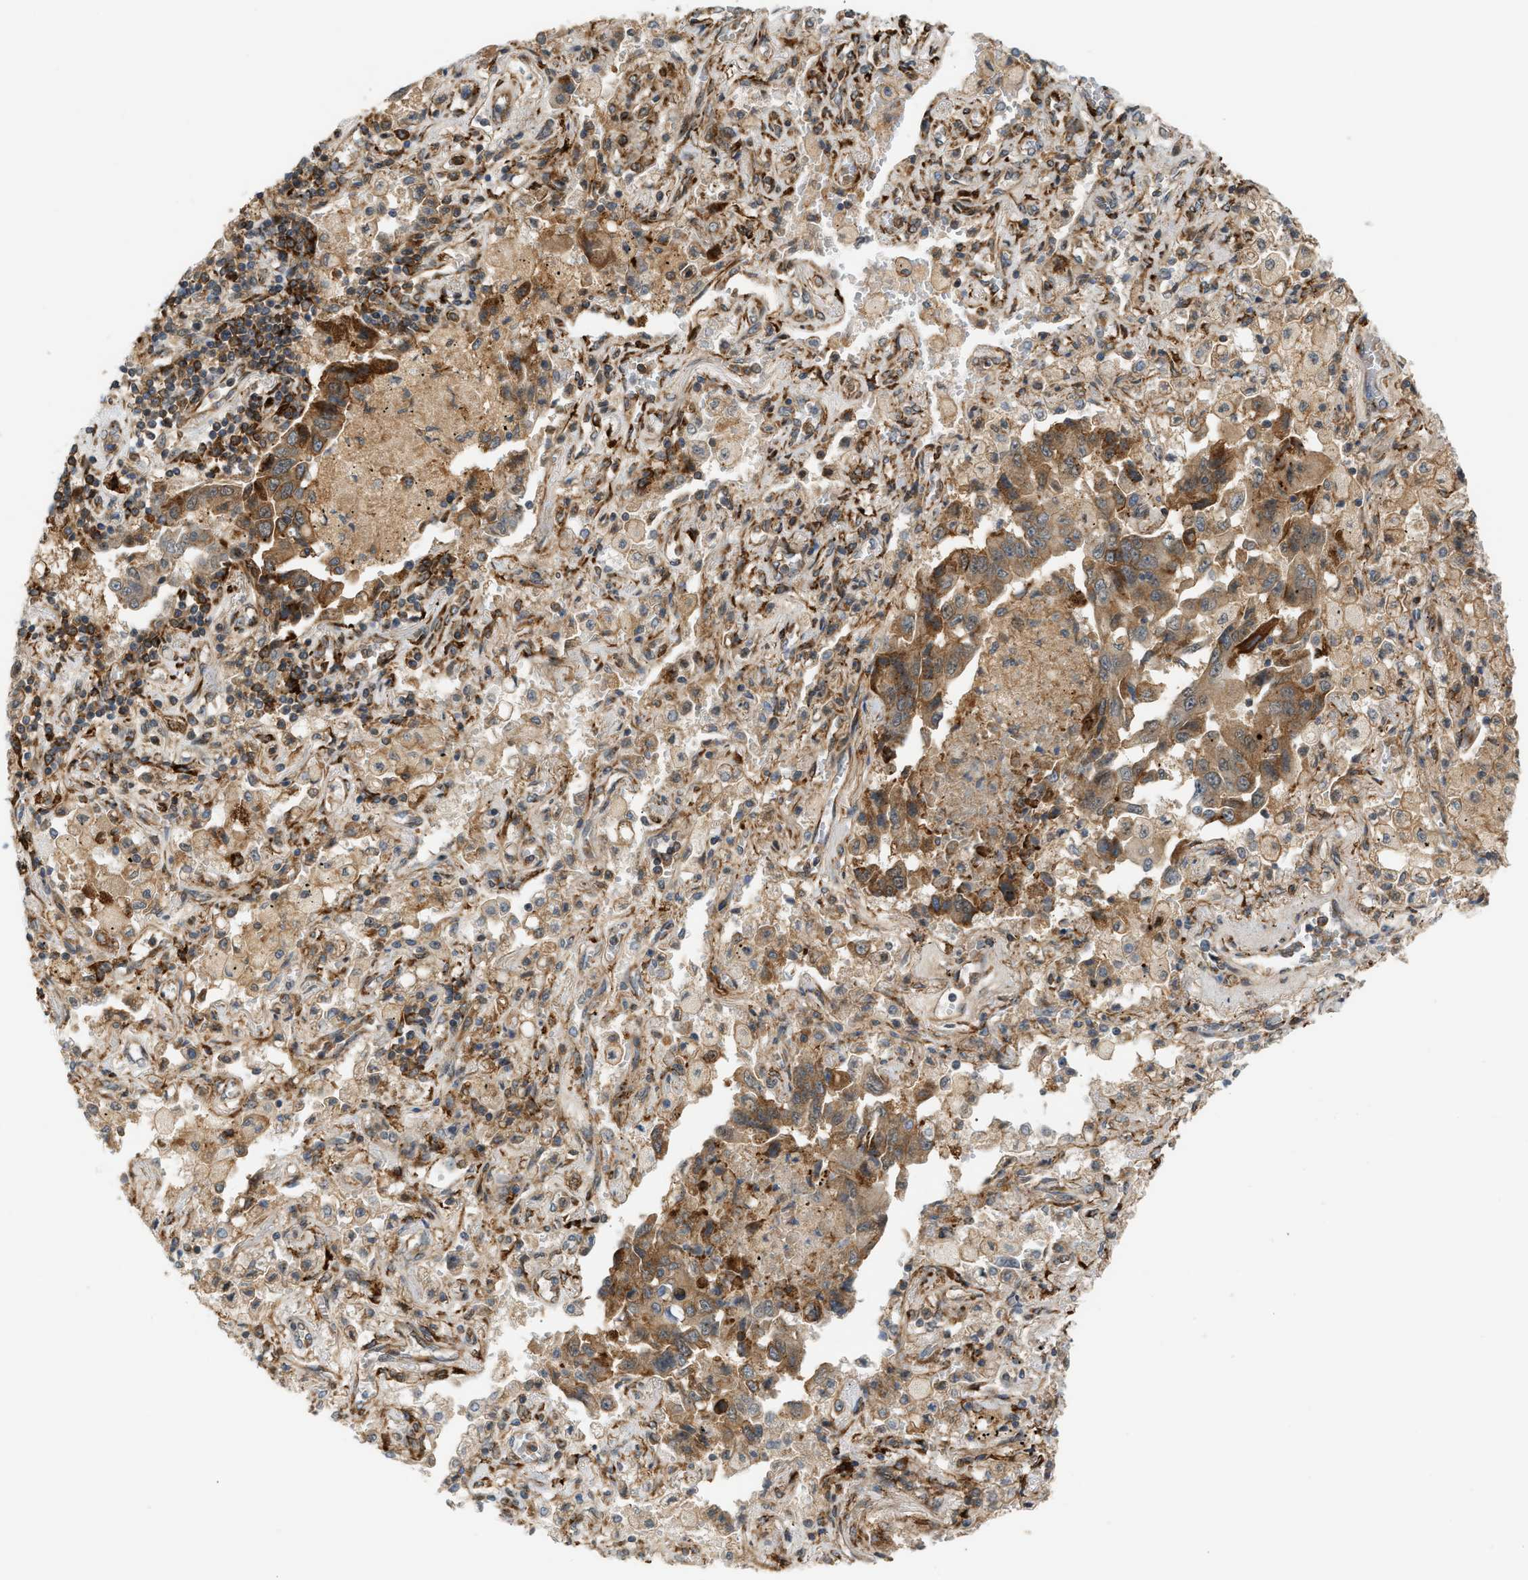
{"staining": {"intensity": "moderate", "quantity": ">75%", "location": "cytoplasmic/membranous"}, "tissue": "lung cancer", "cell_type": "Tumor cells", "image_type": "cancer", "snomed": [{"axis": "morphology", "description": "Adenocarcinoma, NOS"}, {"axis": "topography", "description": "Lung"}], "caption": "IHC photomicrograph of human lung cancer (adenocarcinoma) stained for a protein (brown), which exhibits medium levels of moderate cytoplasmic/membranous positivity in about >75% of tumor cells.", "gene": "PLCG2", "patient": {"sex": "female", "age": 65}}